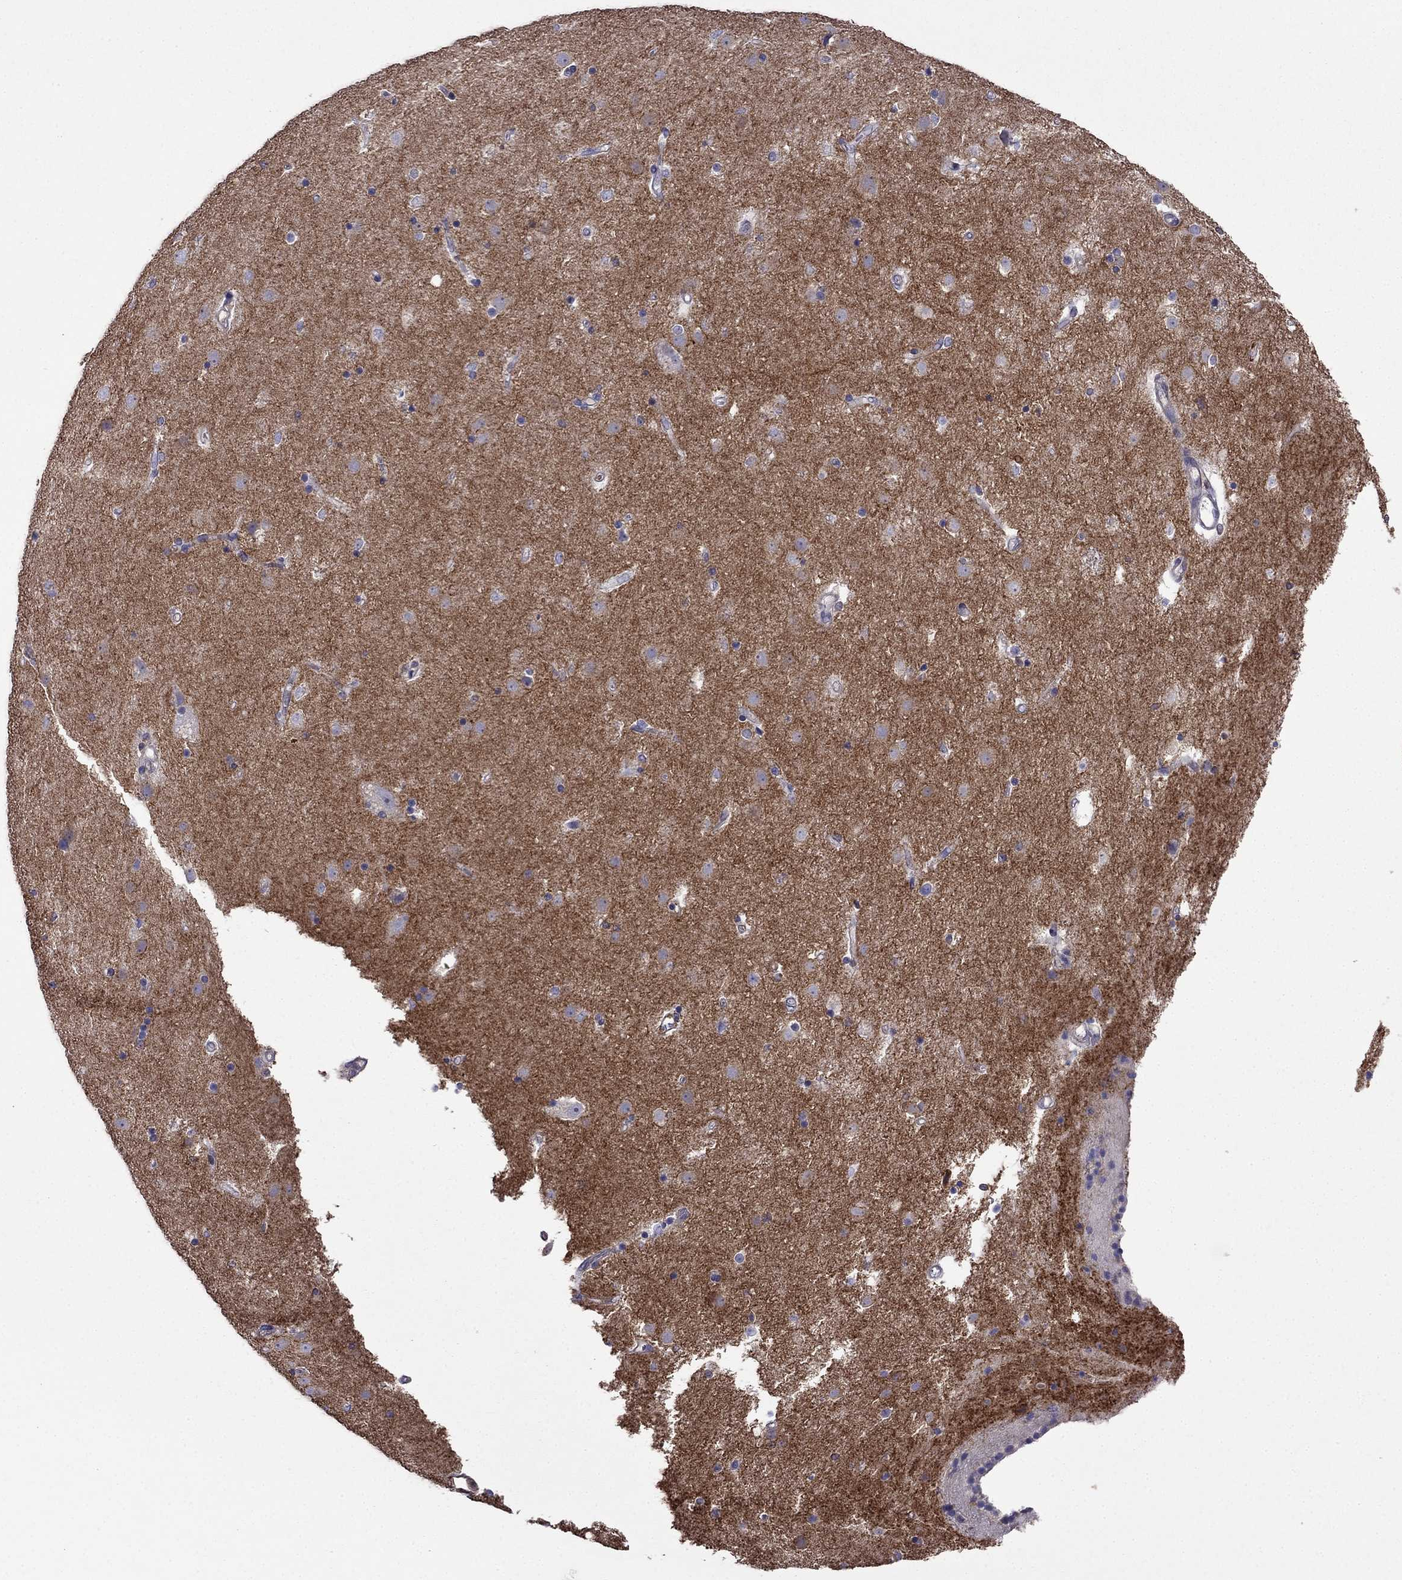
{"staining": {"intensity": "negative", "quantity": "none", "location": "none"}, "tissue": "caudate", "cell_type": "Glial cells", "image_type": "normal", "snomed": [{"axis": "morphology", "description": "Normal tissue, NOS"}, {"axis": "topography", "description": "Lateral ventricle wall"}], "caption": "This is an immunohistochemistry (IHC) image of unremarkable human caudate. There is no positivity in glial cells.", "gene": "GNAL", "patient": {"sex": "female", "age": 71}}